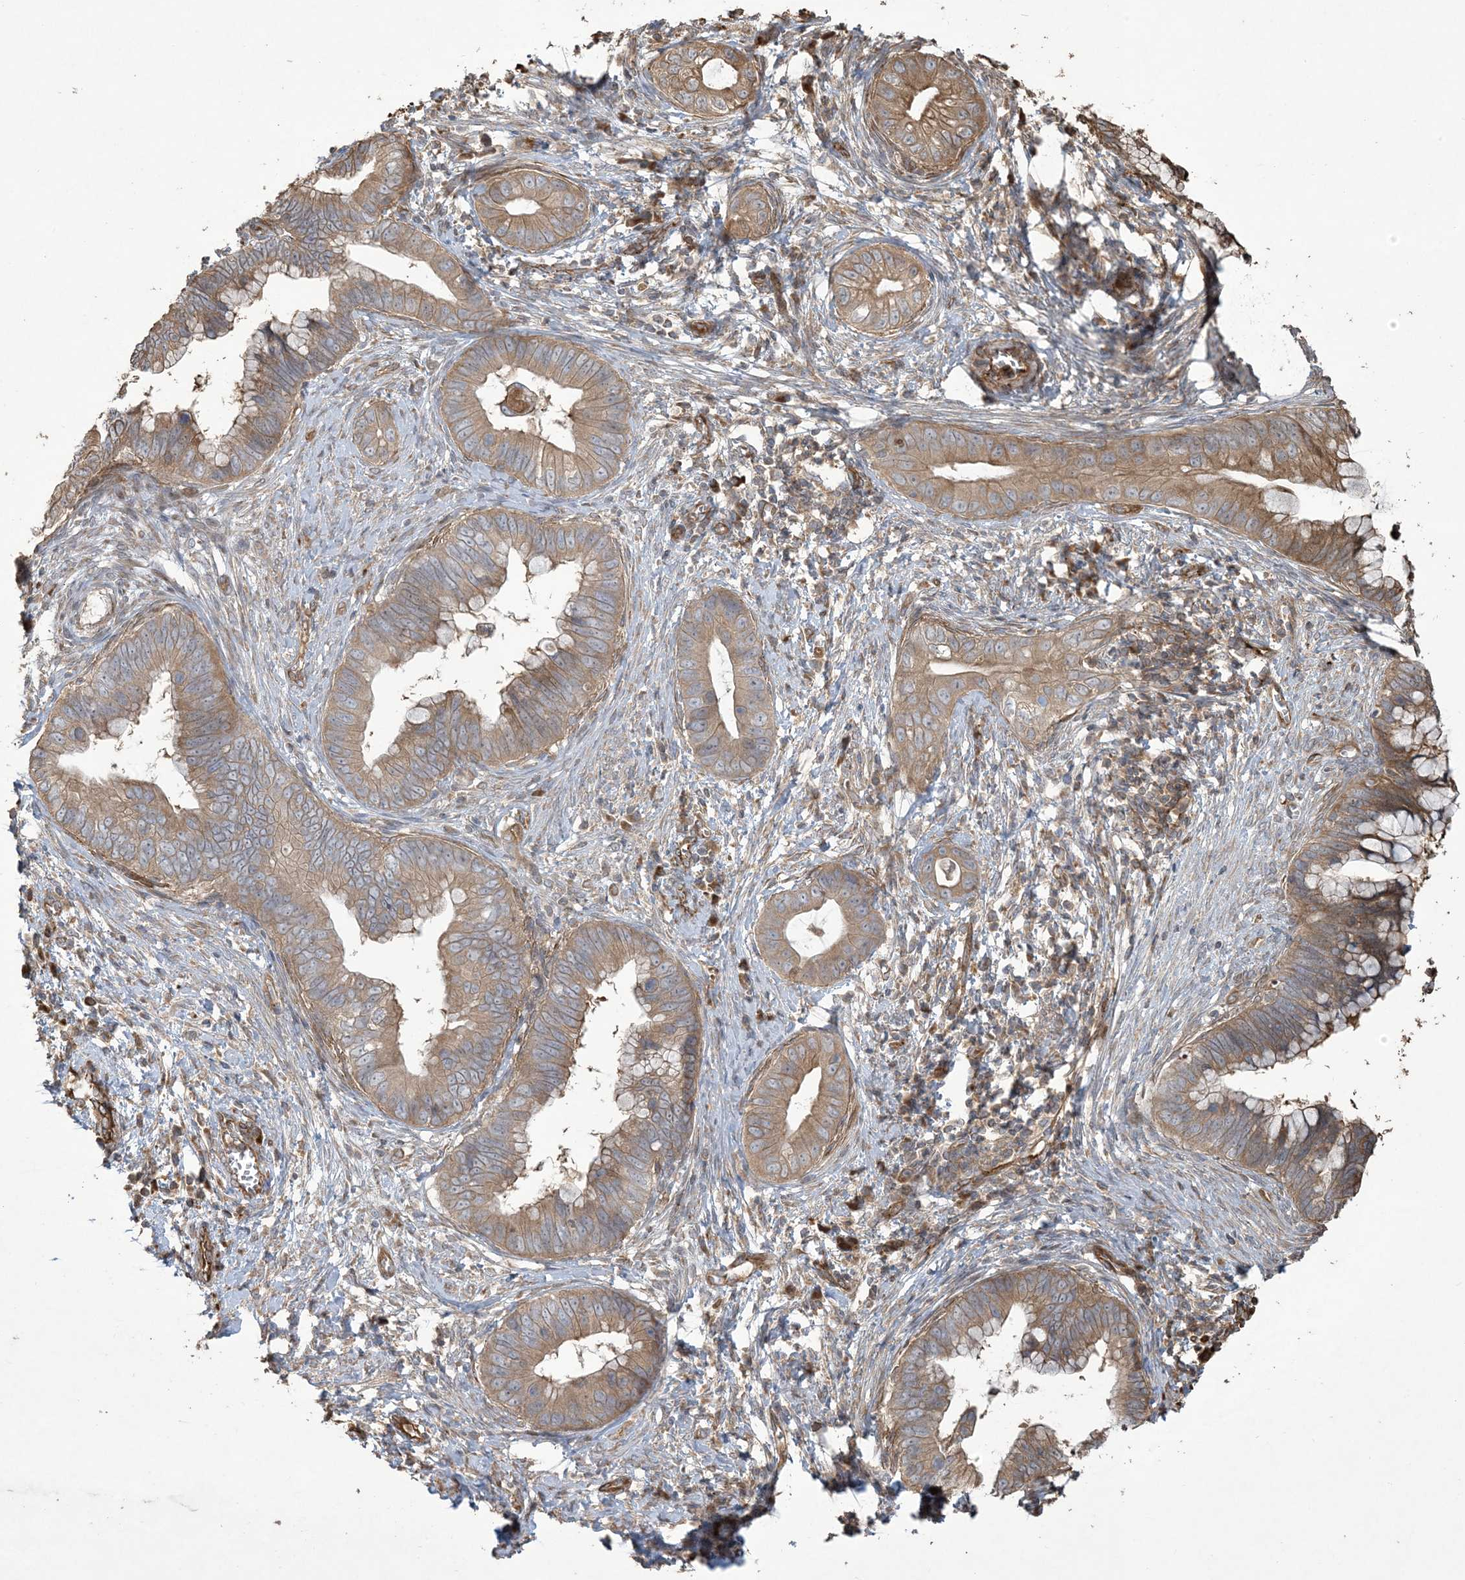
{"staining": {"intensity": "weak", "quantity": ">75%", "location": "cytoplasmic/membranous"}, "tissue": "cervical cancer", "cell_type": "Tumor cells", "image_type": "cancer", "snomed": [{"axis": "morphology", "description": "Adenocarcinoma, NOS"}, {"axis": "topography", "description": "Cervix"}], "caption": "Adenocarcinoma (cervical) tissue reveals weak cytoplasmic/membranous expression in about >75% of tumor cells", "gene": "KLHL18", "patient": {"sex": "female", "age": 44}}